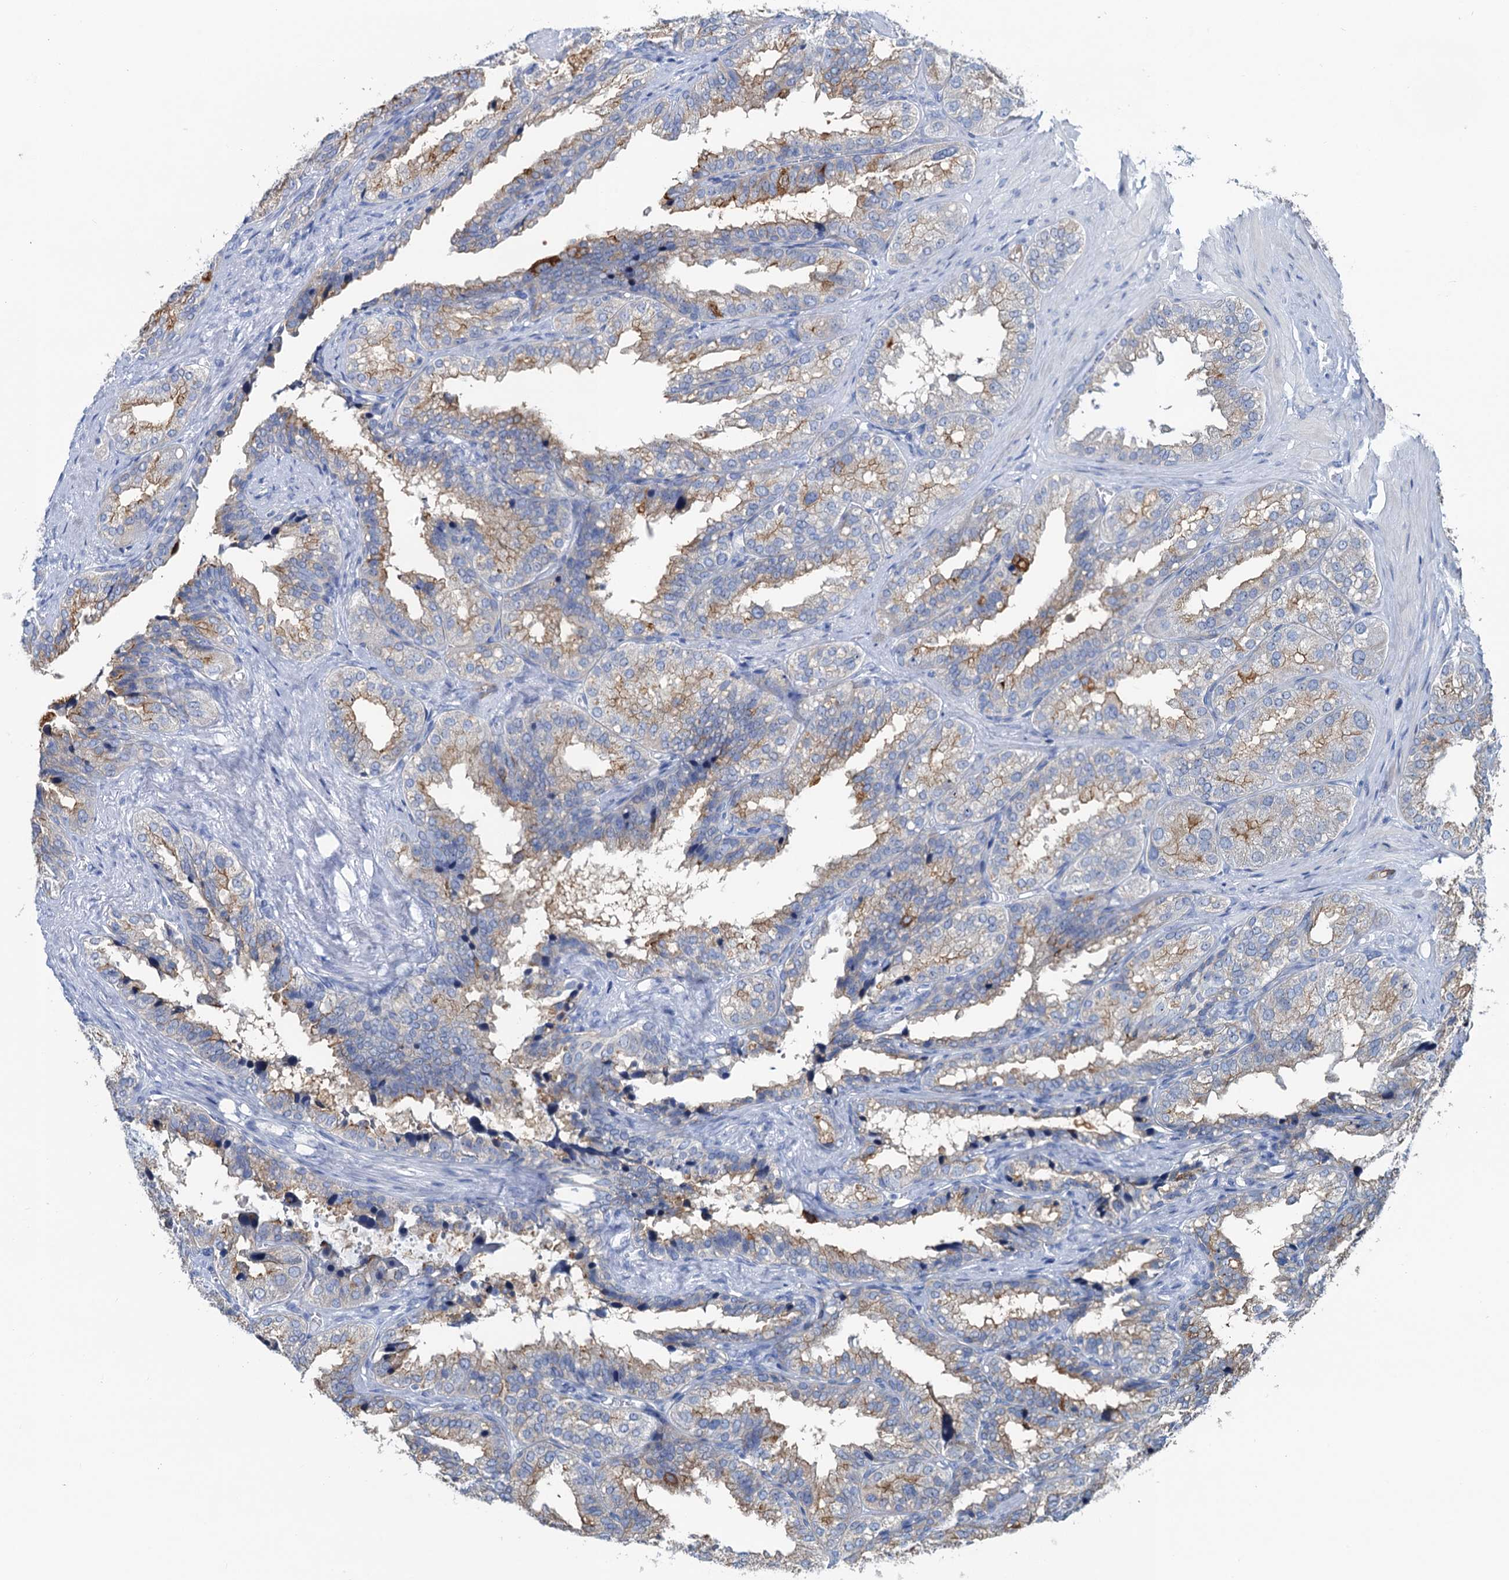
{"staining": {"intensity": "moderate", "quantity": "25%-75%", "location": "cytoplasmic/membranous"}, "tissue": "seminal vesicle", "cell_type": "Glandular cells", "image_type": "normal", "snomed": [{"axis": "morphology", "description": "Normal tissue, NOS"}, {"axis": "topography", "description": "Prostate"}, {"axis": "topography", "description": "Seminal veicle"}], "caption": "Approximately 25%-75% of glandular cells in benign seminal vesicle show moderate cytoplasmic/membranous protein expression as visualized by brown immunohistochemical staining.", "gene": "PLLP", "patient": {"sex": "male", "age": 51}}